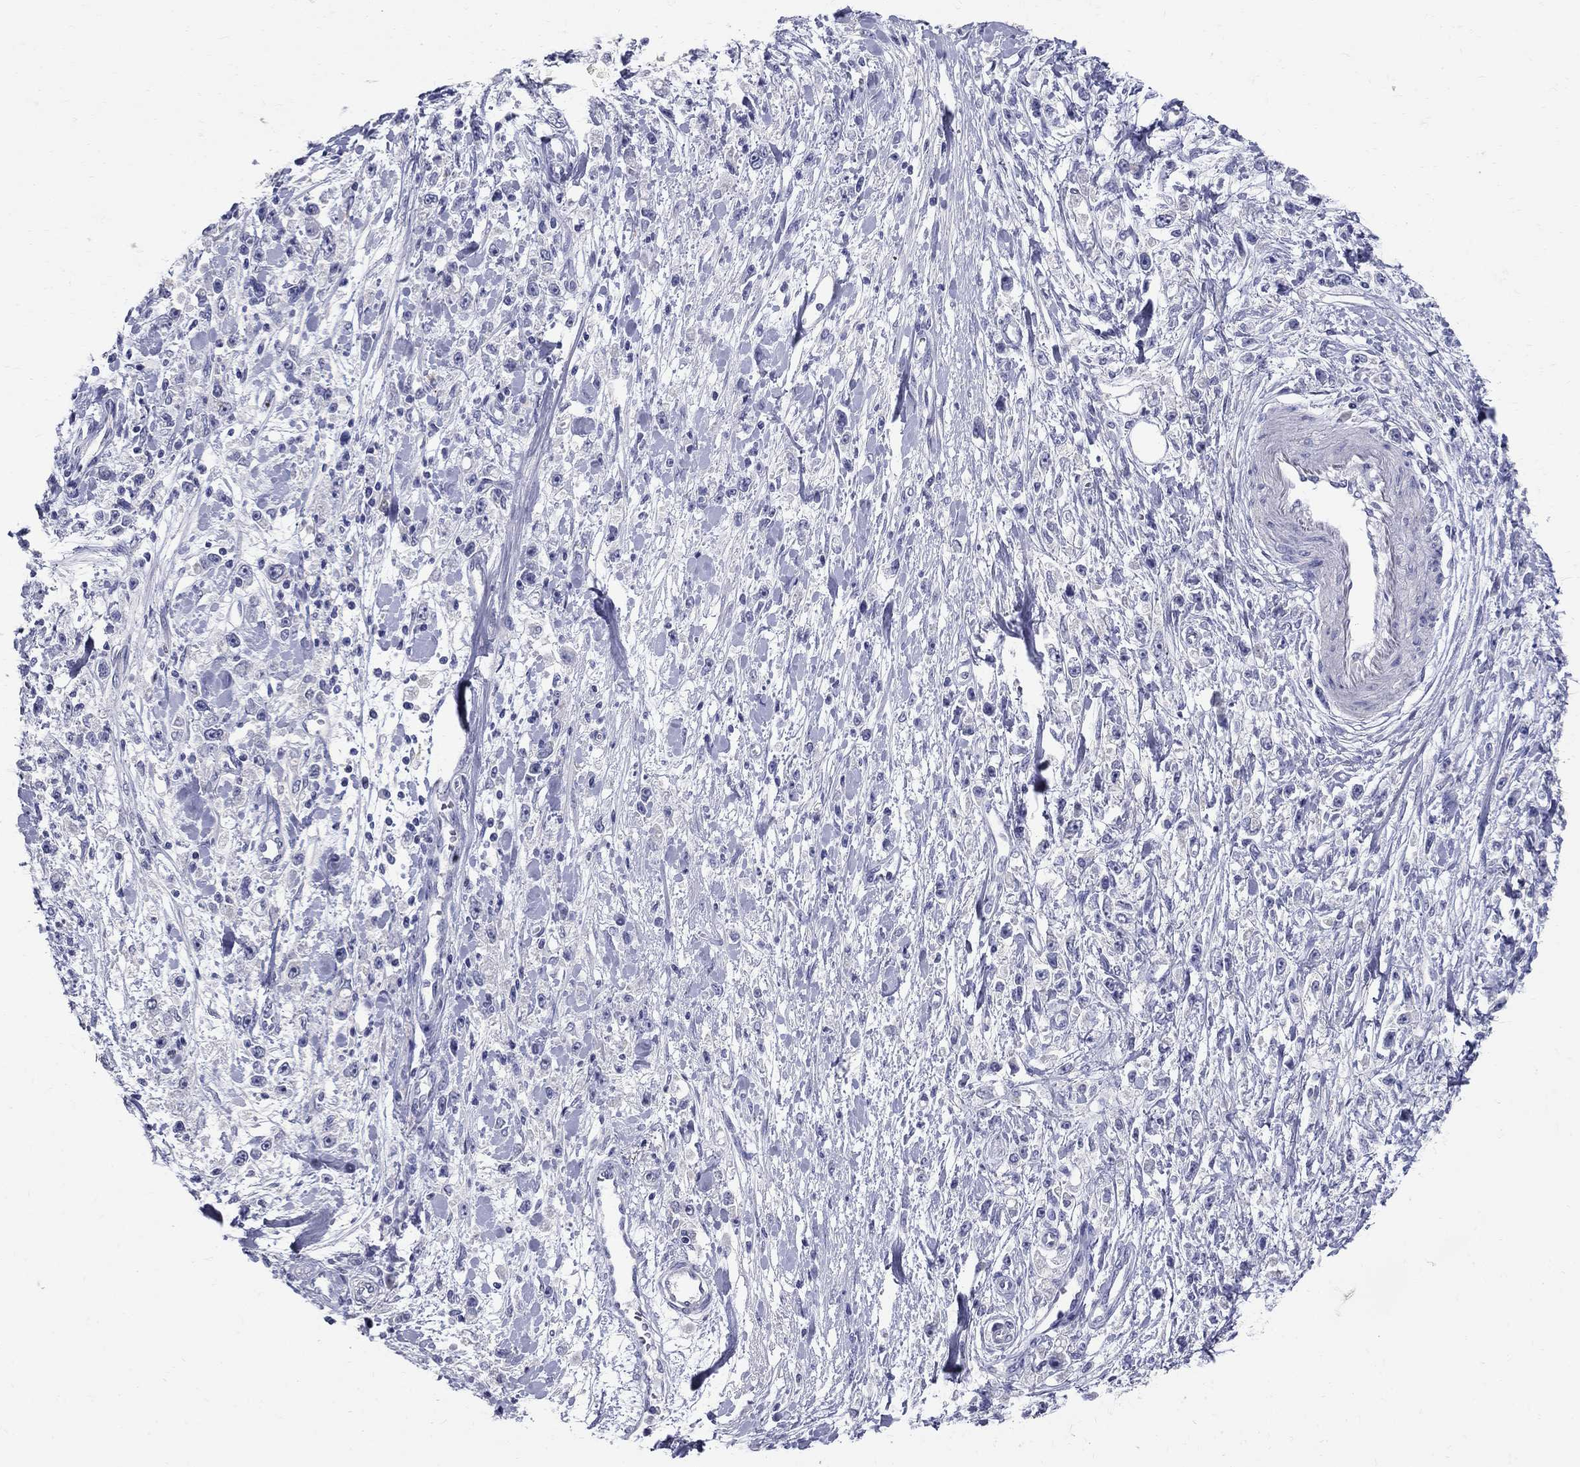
{"staining": {"intensity": "negative", "quantity": "none", "location": "none"}, "tissue": "stomach cancer", "cell_type": "Tumor cells", "image_type": "cancer", "snomed": [{"axis": "morphology", "description": "Adenocarcinoma, NOS"}, {"axis": "topography", "description": "Stomach"}], "caption": "There is no significant expression in tumor cells of stomach cancer (adenocarcinoma).", "gene": "TP53TG5", "patient": {"sex": "female", "age": 59}}